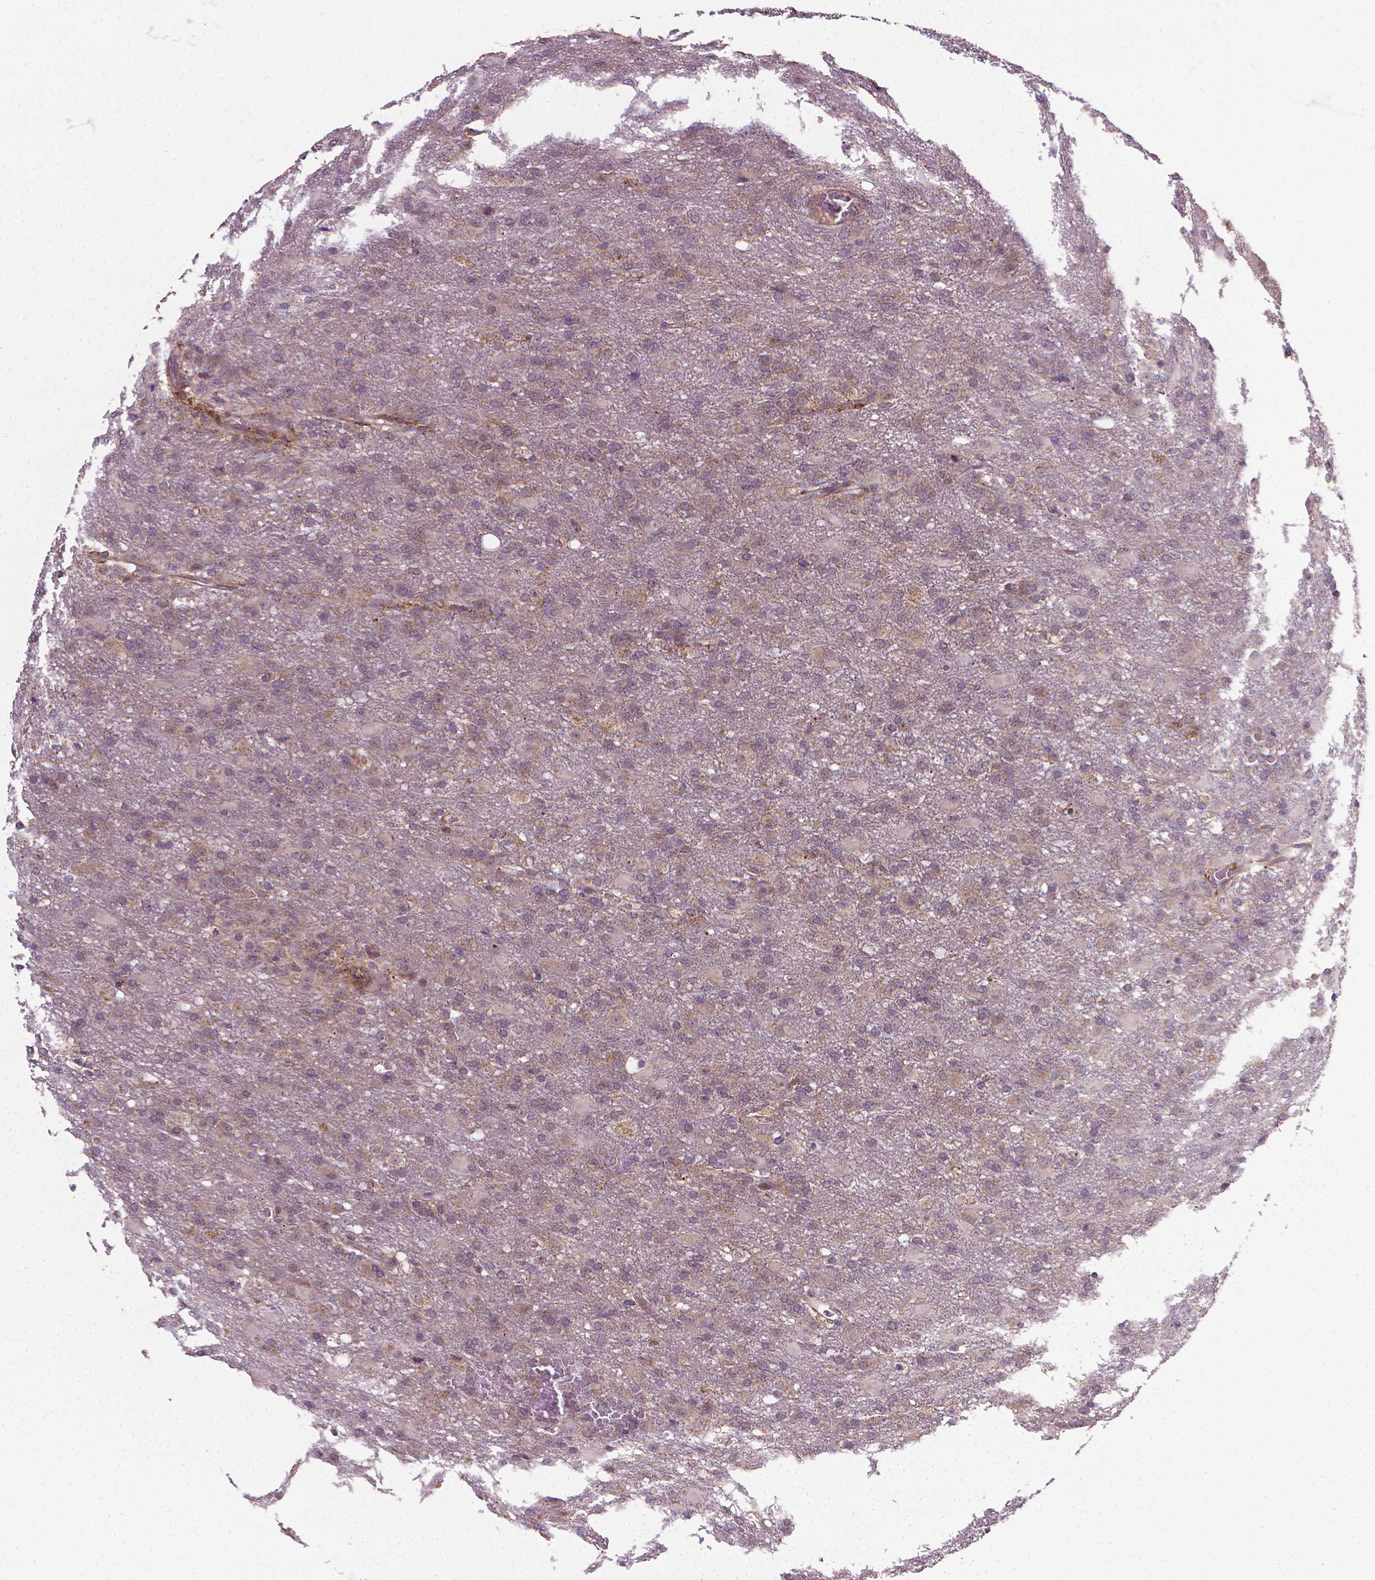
{"staining": {"intensity": "weak", "quantity": "25%-75%", "location": "cytoplasmic/membranous"}, "tissue": "glioma", "cell_type": "Tumor cells", "image_type": "cancer", "snomed": [{"axis": "morphology", "description": "Glioma, malignant, High grade"}, {"axis": "topography", "description": "Brain"}], "caption": "IHC (DAB) staining of malignant high-grade glioma demonstrates weak cytoplasmic/membranous protein staining in about 25%-75% of tumor cells.", "gene": "PRAG1", "patient": {"sex": "male", "age": 68}}